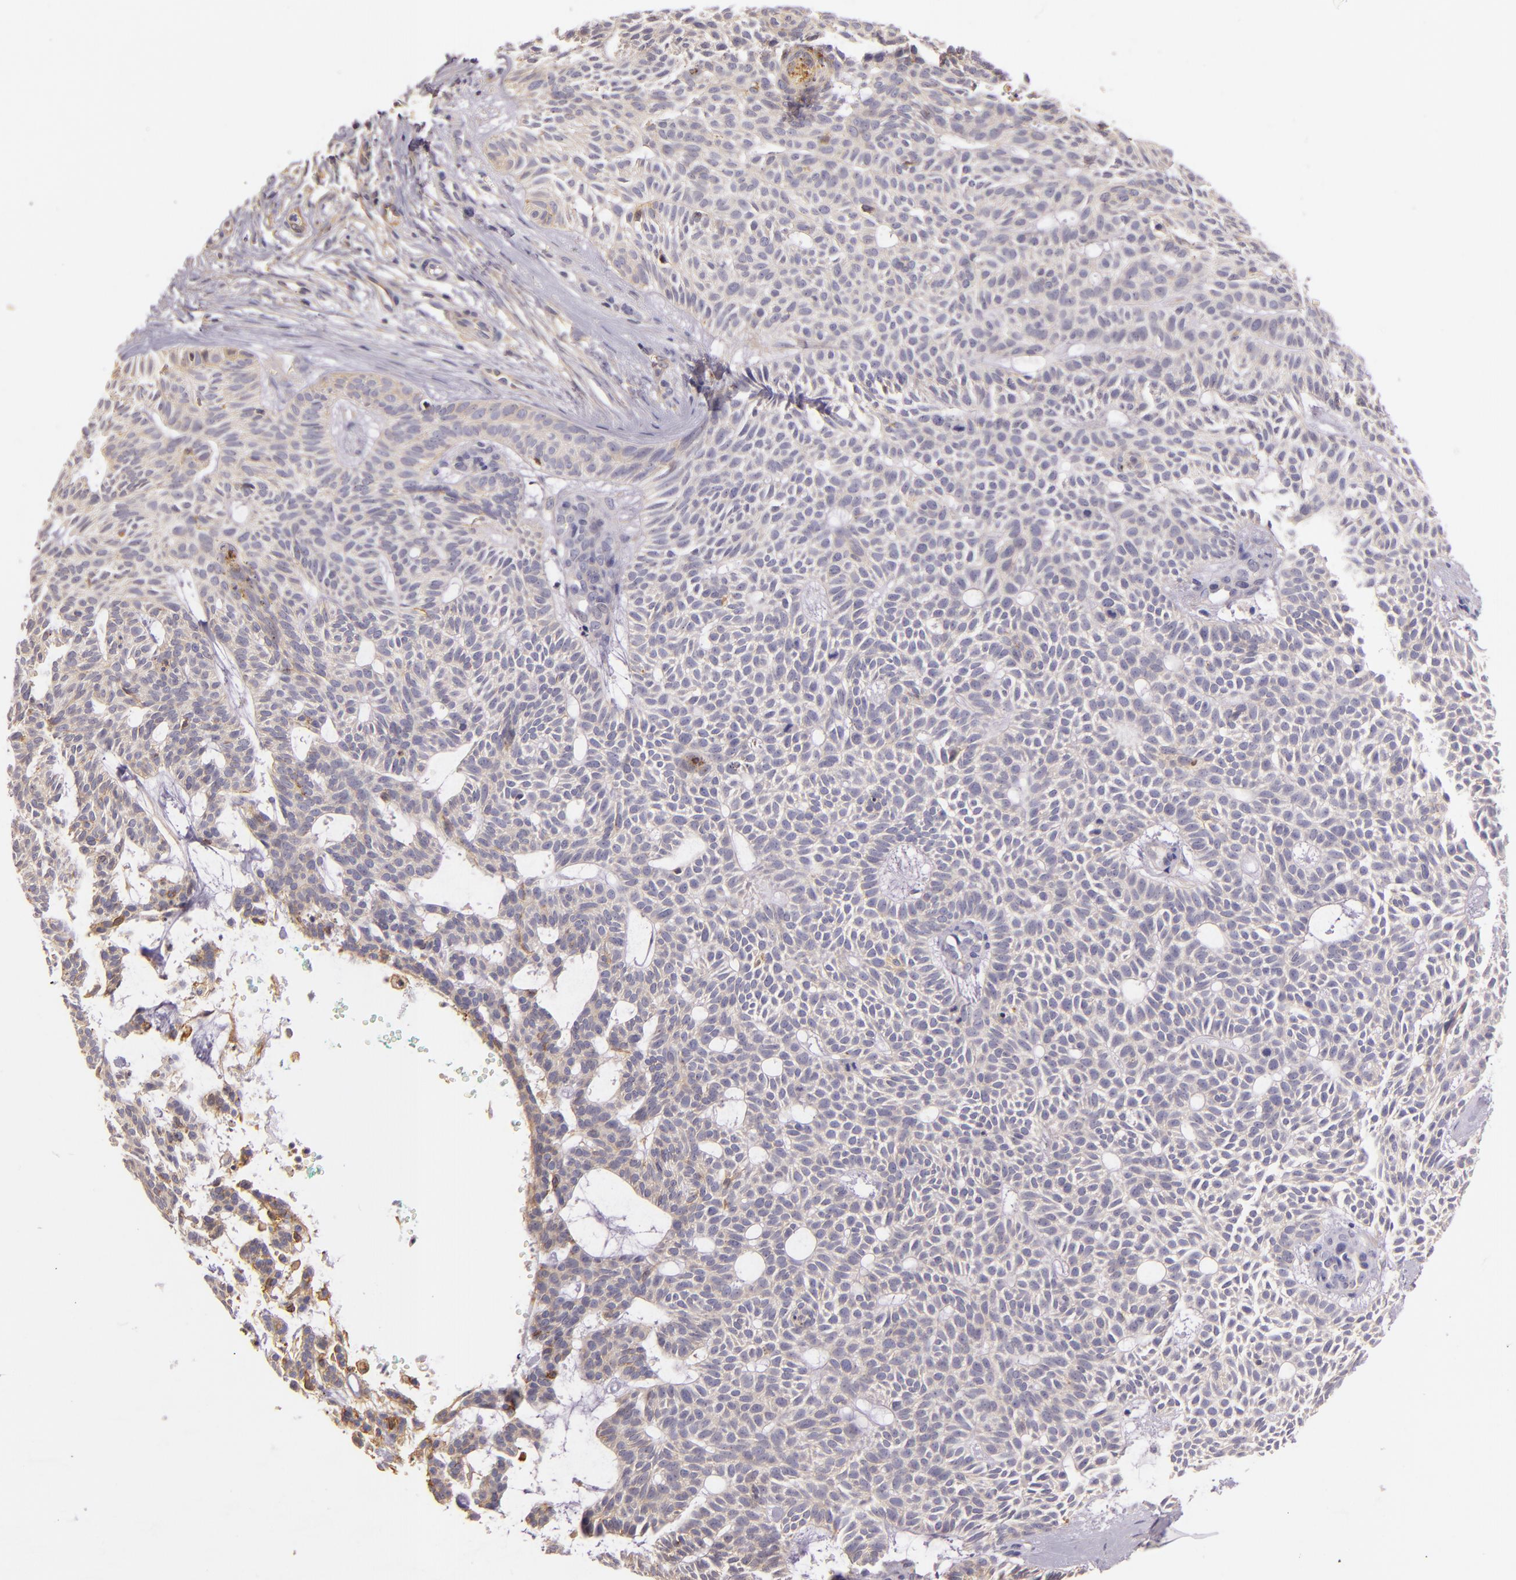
{"staining": {"intensity": "moderate", "quantity": "<25%", "location": "cytoplasmic/membranous"}, "tissue": "skin cancer", "cell_type": "Tumor cells", "image_type": "cancer", "snomed": [{"axis": "morphology", "description": "Basal cell carcinoma"}, {"axis": "topography", "description": "Skin"}], "caption": "Skin cancer was stained to show a protein in brown. There is low levels of moderate cytoplasmic/membranous expression in approximately <25% of tumor cells.", "gene": "CTSF", "patient": {"sex": "male", "age": 75}}